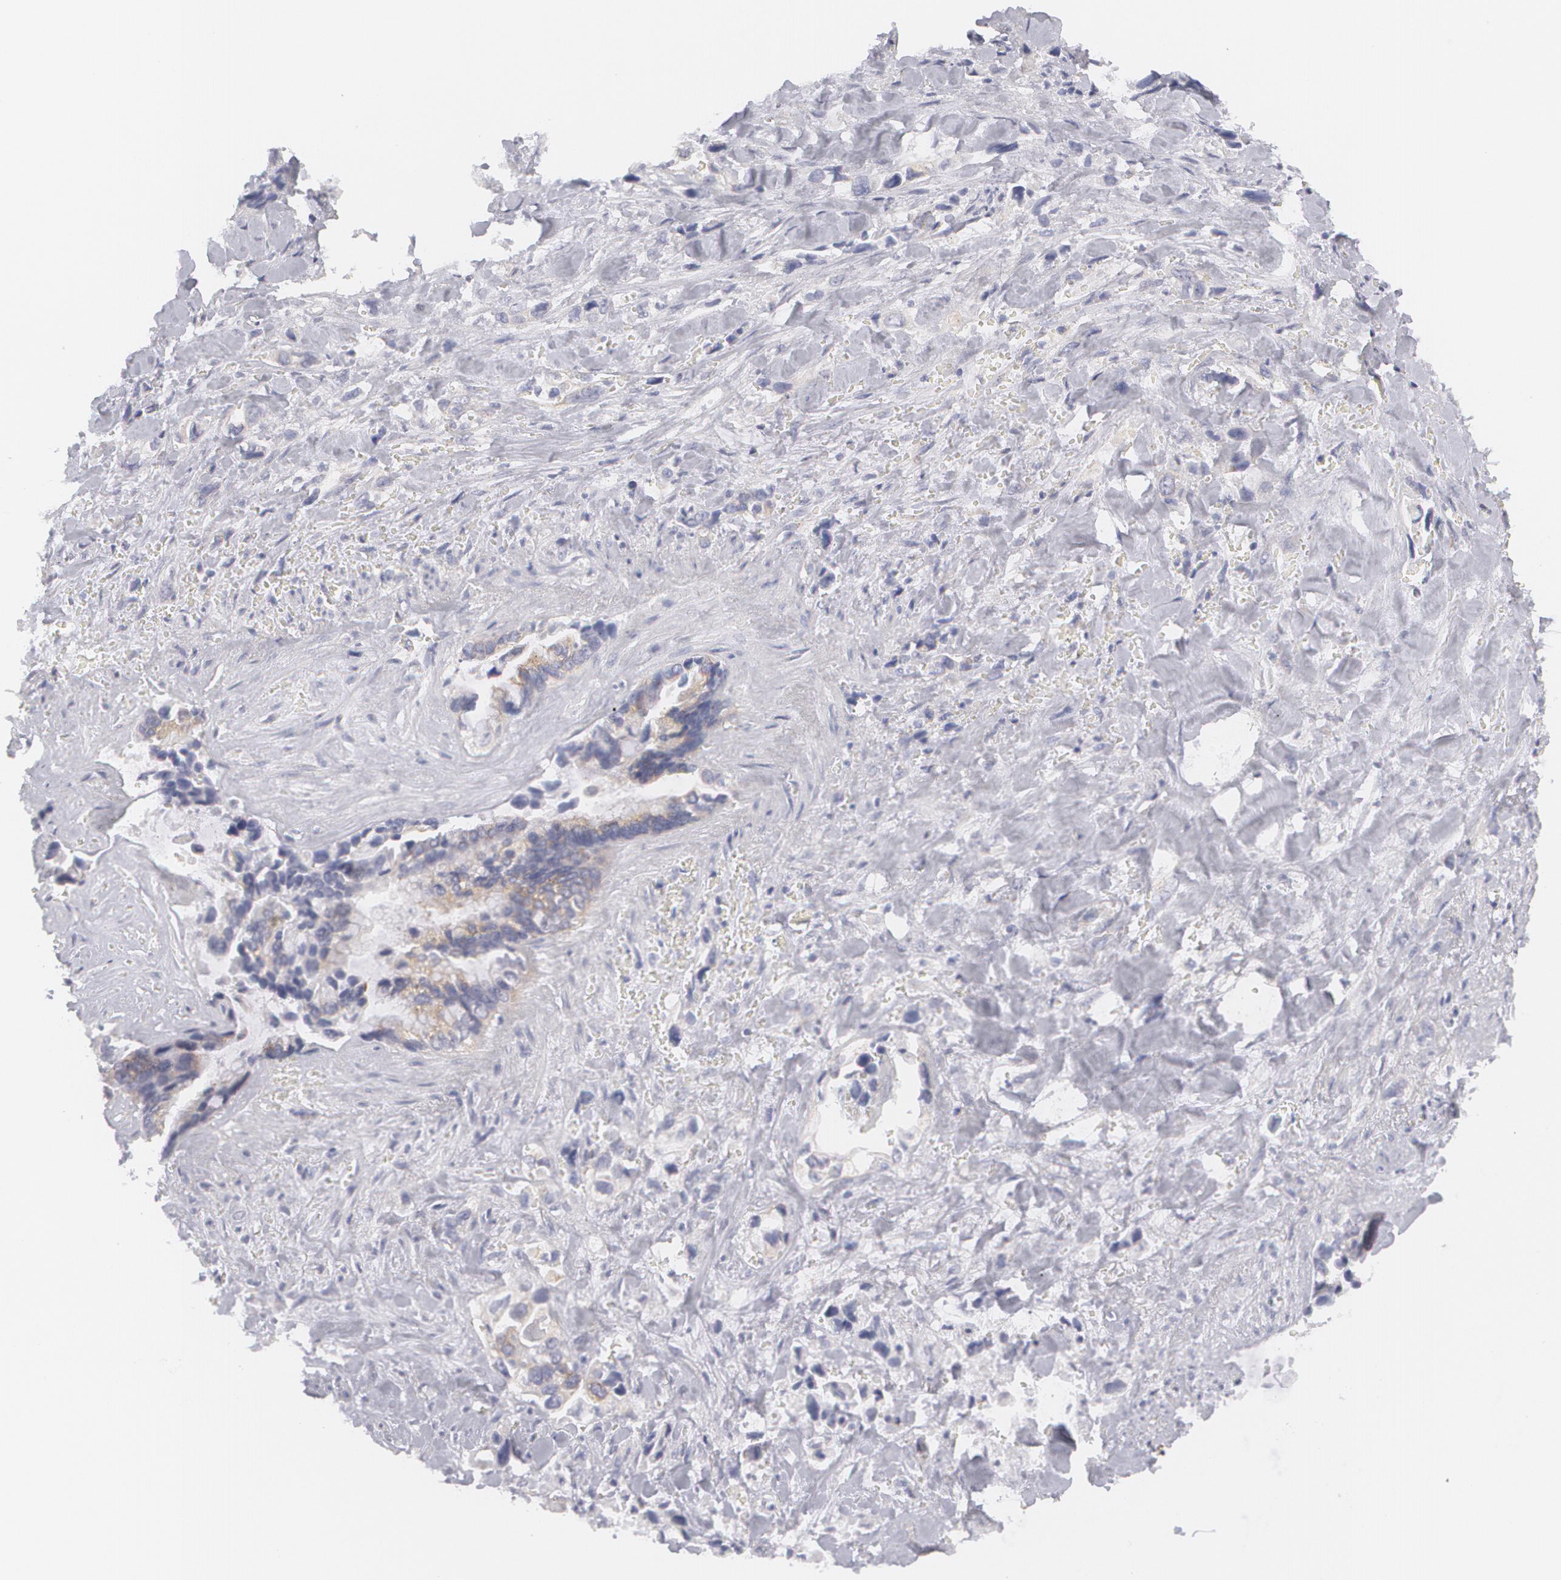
{"staining": {"intensity": "negative", "quantity": "none", "location": "none"}, "tissue": "pancreatic cancer", "cell_type": "Tumor cells", "image_type": "cancer", "snomed": [{"axis": "morphology", "description": "Adenocarcinoma, NOS"}, {"axis": "topography", "description": "Pancreas"}], "caption": "Immunohistochemistry of pancreatic cancer (adenocarcinoma) exhibits no staining in tumor cells. (Brightfield microscopy of DAB (3,3'-diaminobenzidine) immunohistochemistry at high magnification).", "gene": "MBNL3", "patient": {"sex": "male", "age": 69}}